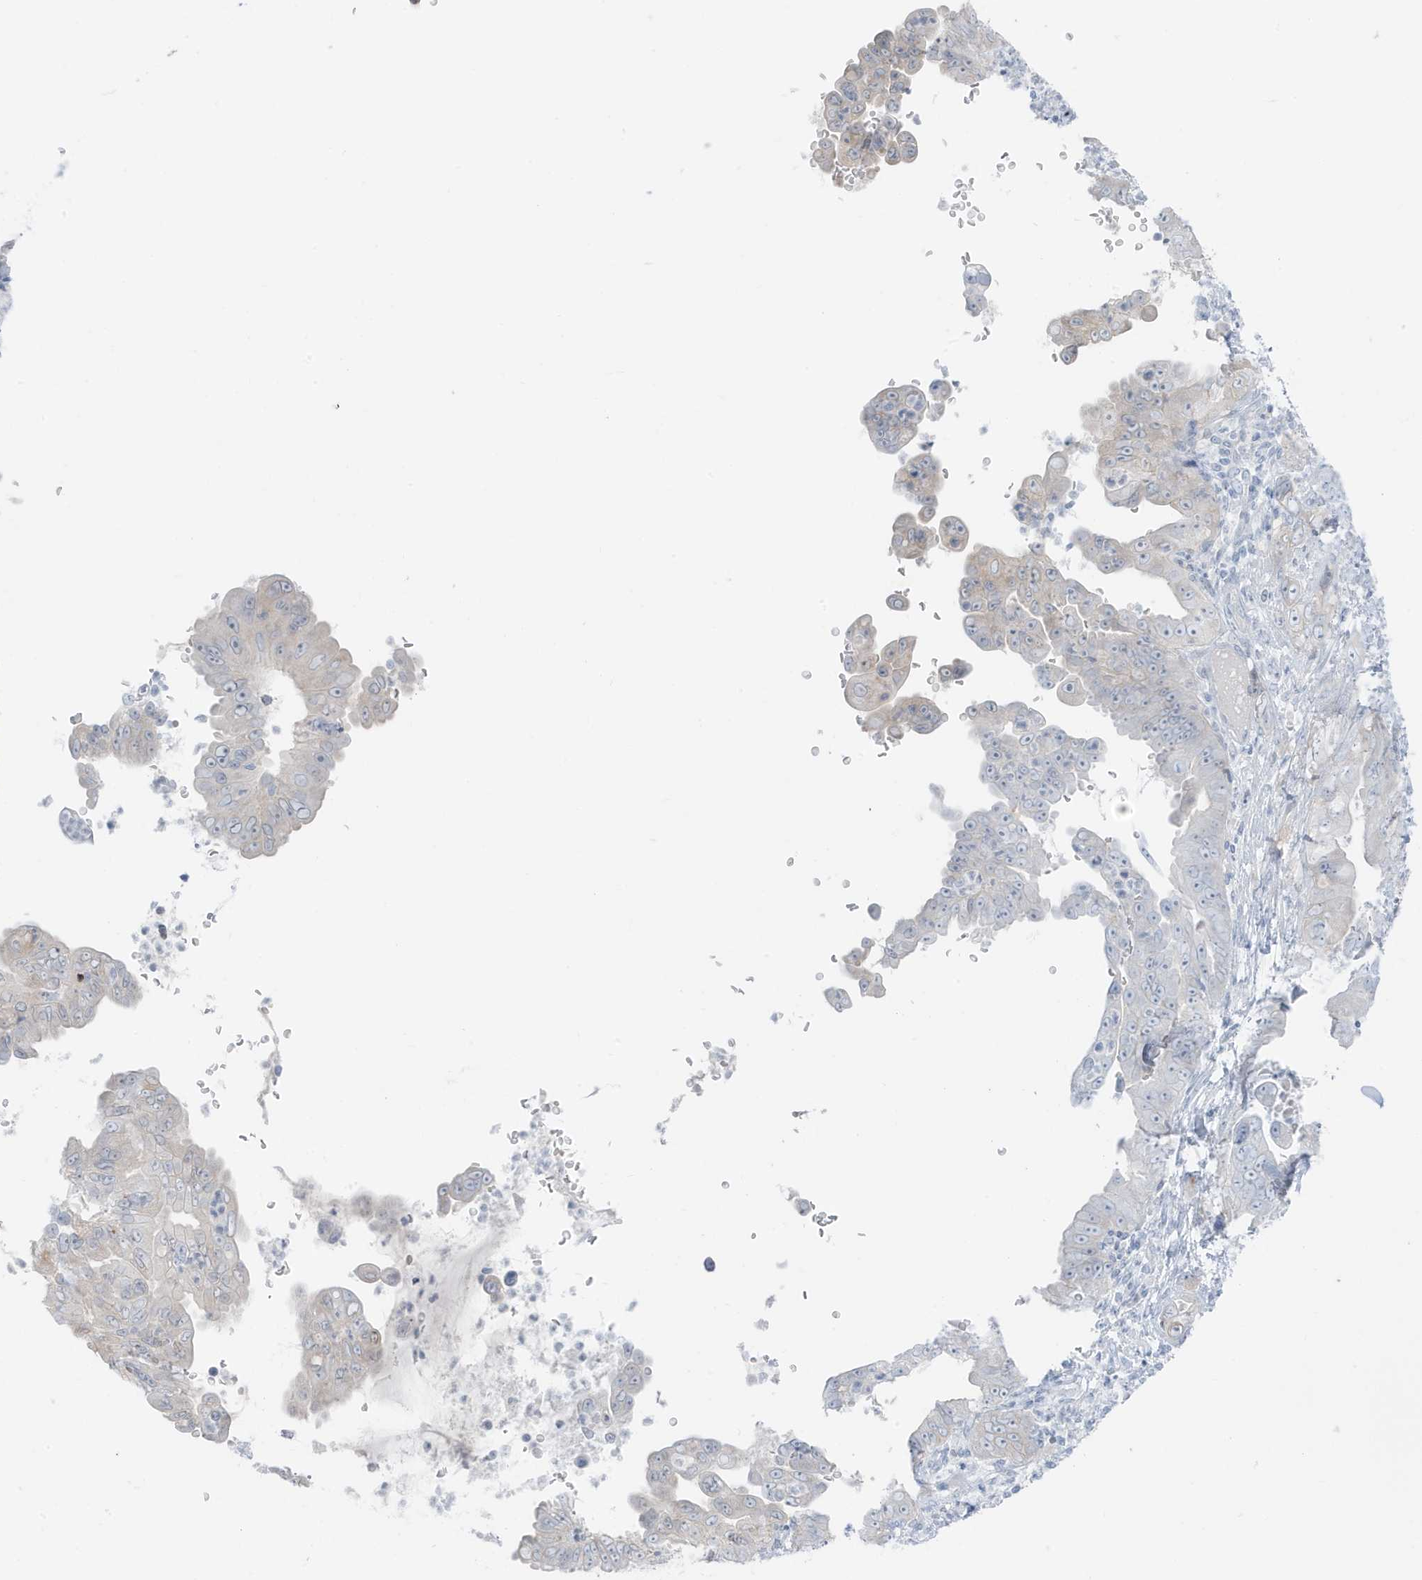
{"staining": {"intensity": "negative", "quantity": "none", "location": "none"}, "tissue": "pancreatic cancer", "cell_type": "Tumor cells", "image_type": "cancer", "snomed": [{"axis": "morphology", "description": "Adenocarcinoma, NOS"}, {"axis": "topography", "description": "Pancreas"}], "caption": "Photomicrograph shows no protein positivity in tumor cells of pancreatic cancer tissue. (Stains: DAB IHC with hematoxylin counter stain, Microscopy: brightfield microscopy at high magnification).", "gene": "ZFP64", "patient": {"sex": "female", "age": 78}}